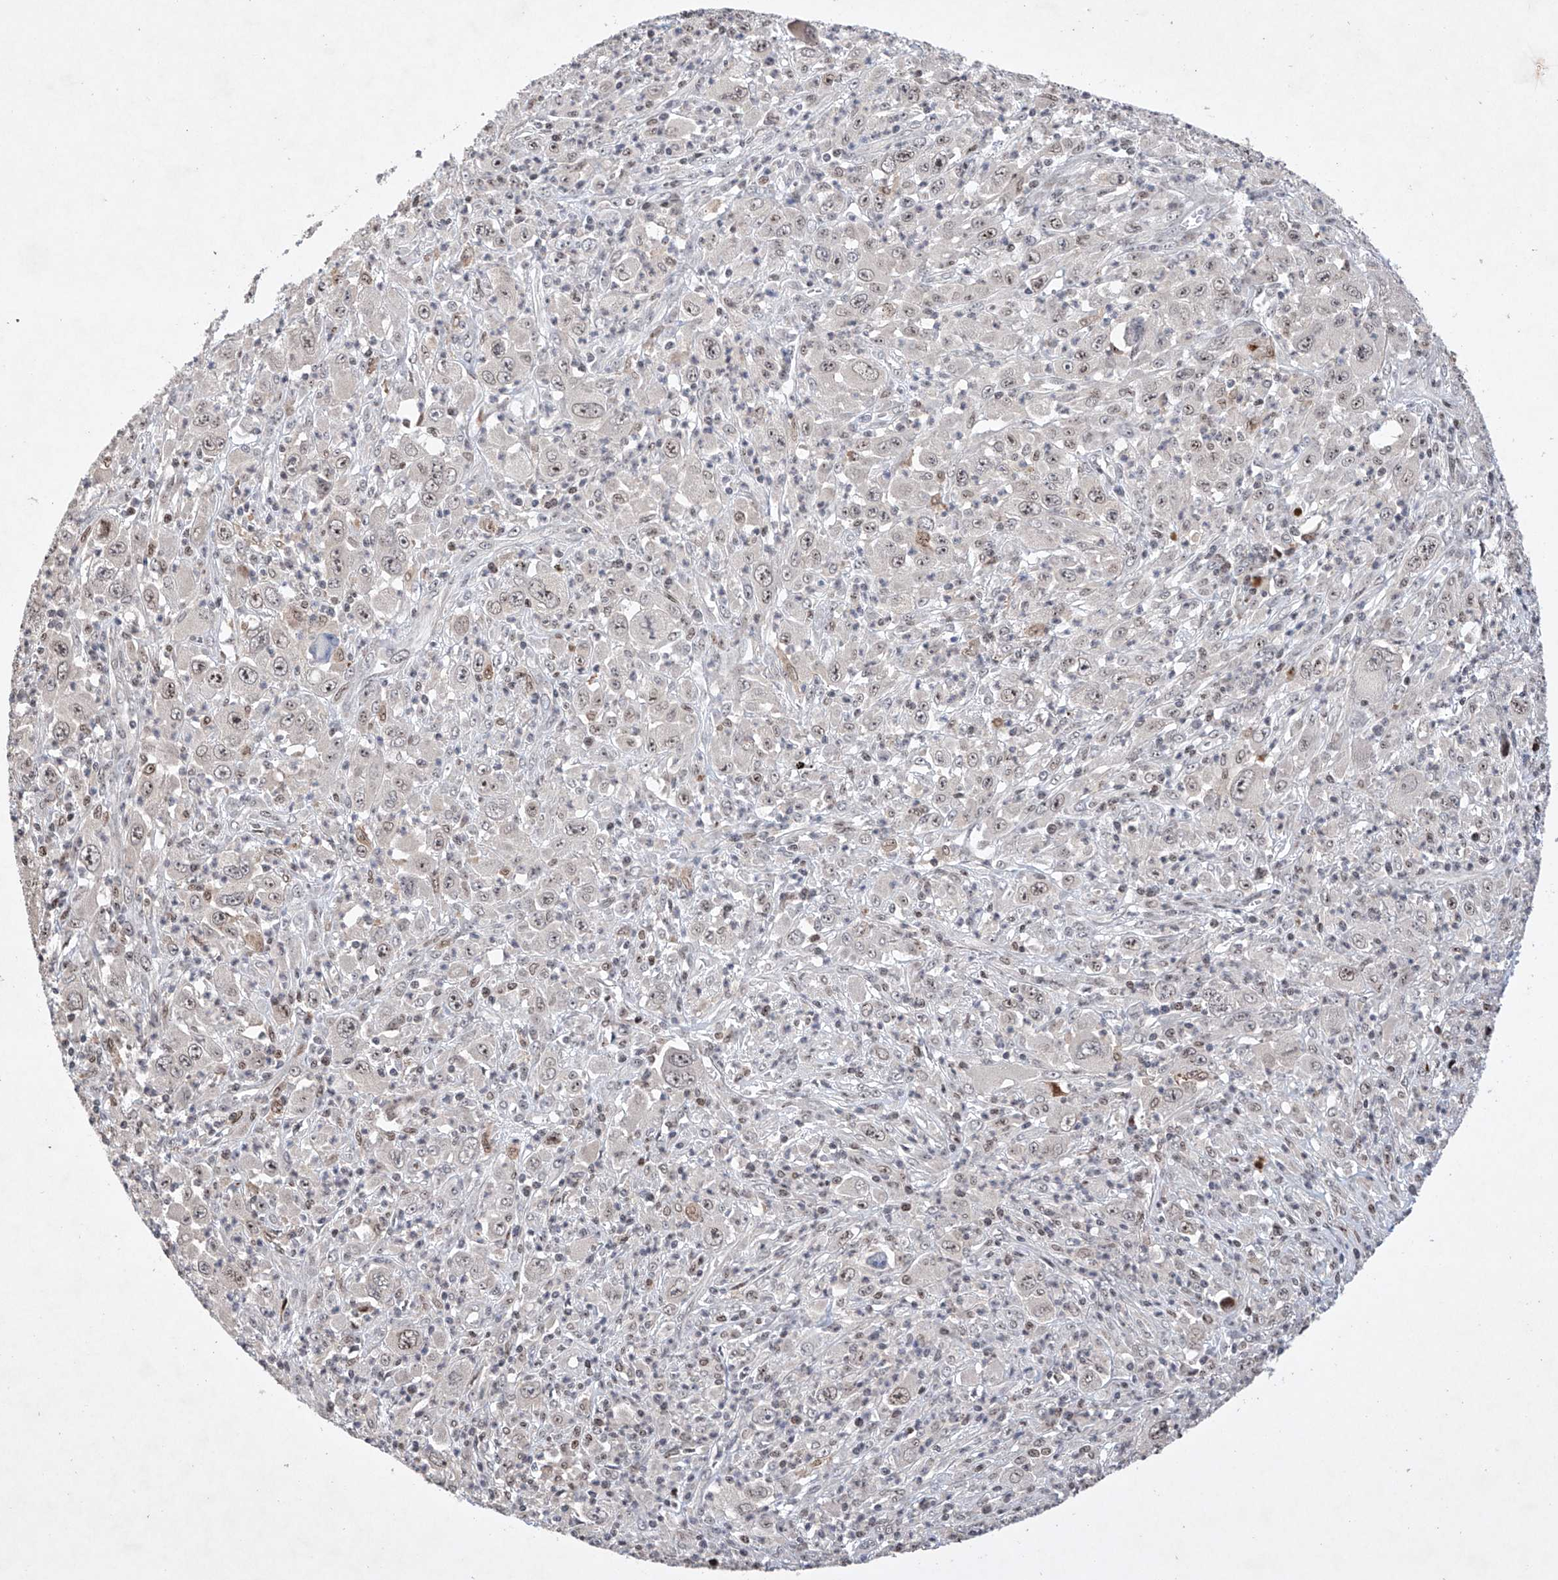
{"staining": {"intensity": "weak", "quantity": "<25%", "location": "nuclear"}, "tissue": "melanoma", "cell_type": "Tumor cells", "image_type": "cancer", "snomed": [{"axis": "morphology", "description": "Malignant melanoma, Metastatic site"}, {"axis": "topography", "description": "Skin"}], "caption": "The photomicrograph reveals no staining of tumor cells in melanoma.", "gene": "AFG1L", "patient": {"sex": "female", "age": 56}}